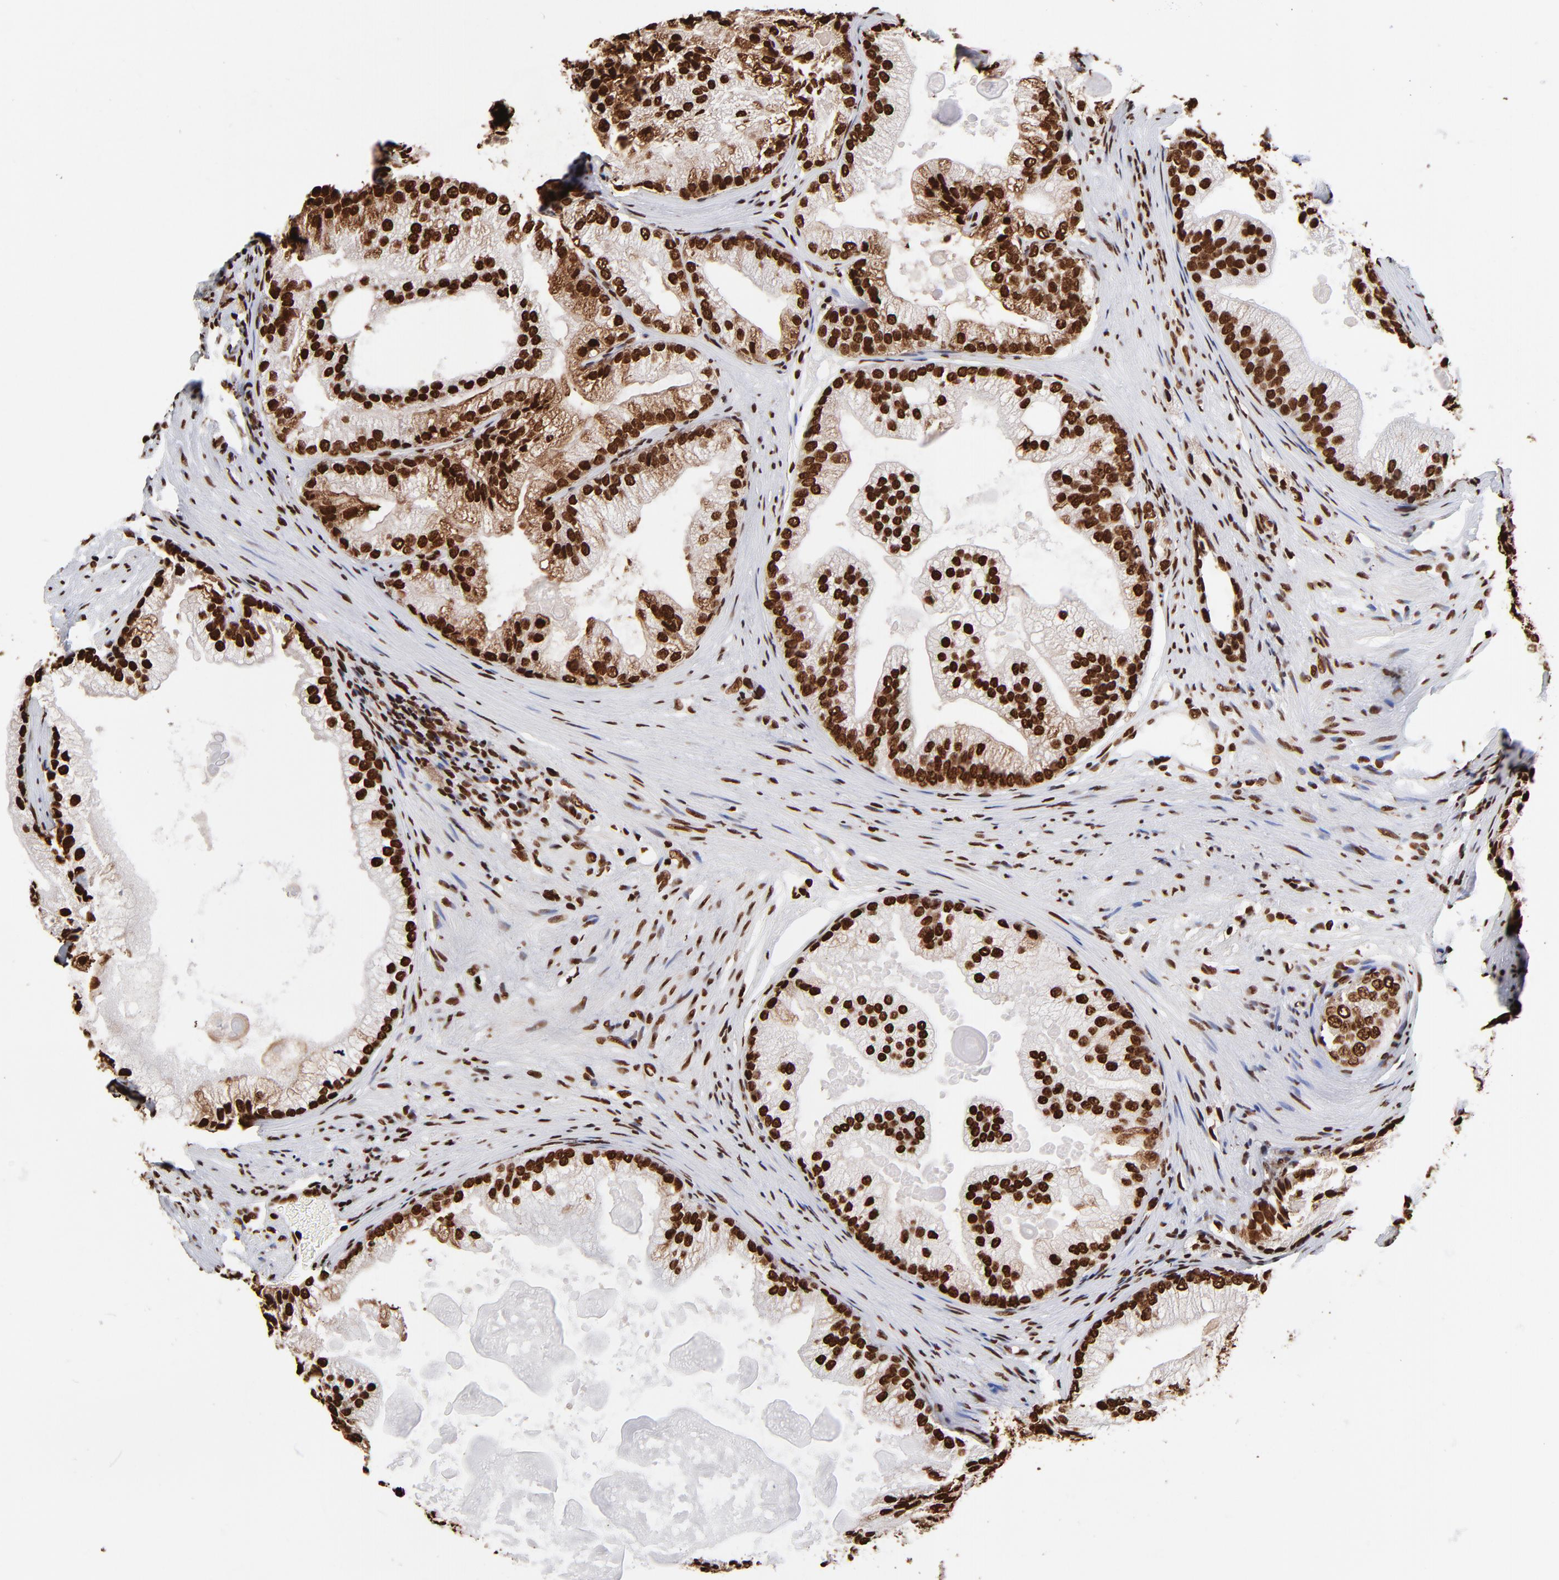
{"staining": {"intensity": "strong", "quantity": ">75%", "location": "nuclear"}, "tissue": "prostate cancer", "cell_type": "Tumor cells", "image_type": "cancer", "snomed": [{"axis": "morphology", "description": "Adenocarcinoma, Low grade"}, {"axis": "topography", "description": "Prostate"}], "caption": "This image reveals immunohistochemistry staining of human prostate cancer, with high strong nuclear staining in approximately >75% of tumor cells.", "gene": "ZNF544", "patient": {"sex": "male", "age": 69}}